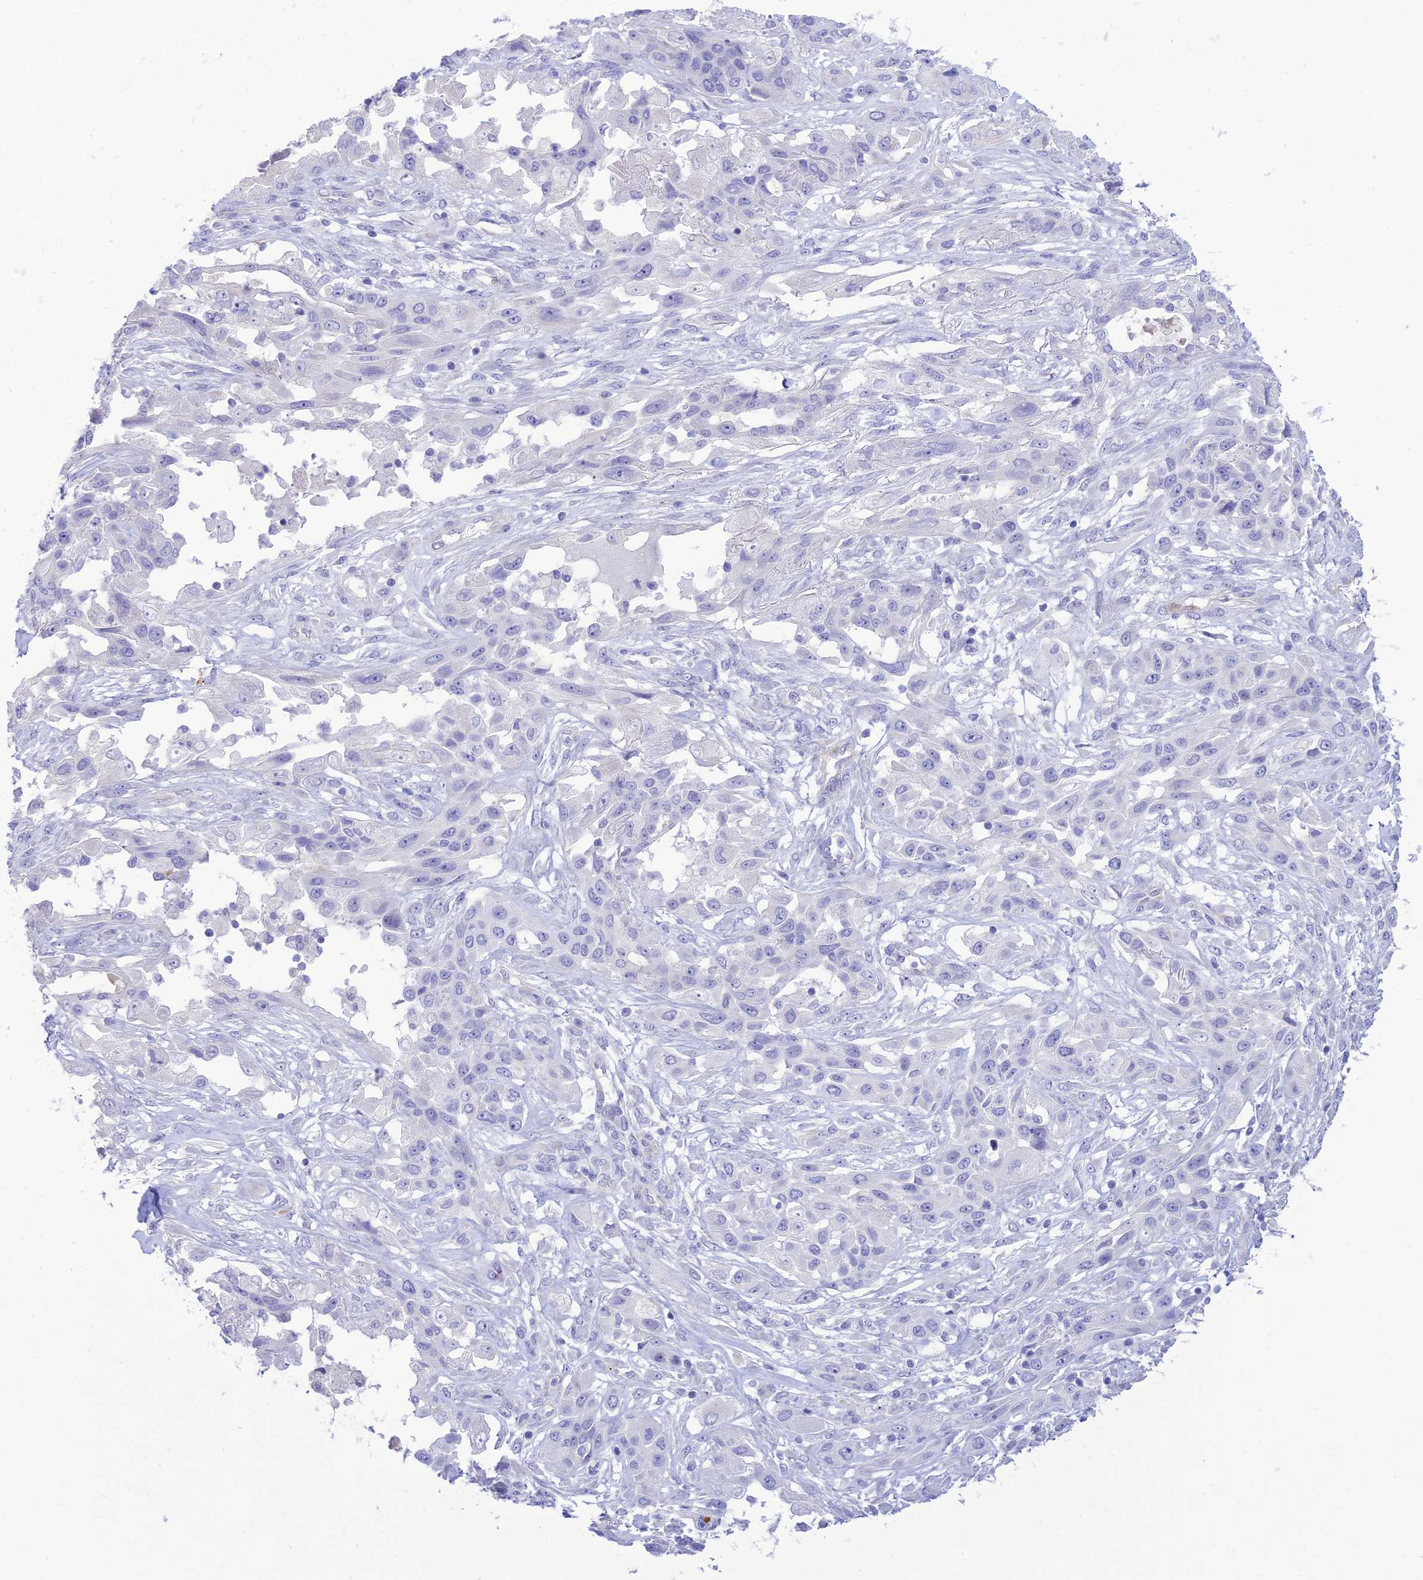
{"staining": {"intensity": "negative", "quantity": "none", "location": "none"}, "tissue": "lung cancer", "cell_type": "Tumor cells", "image_type": "cancer", "snomed": [{"axis": "morphology", "description": "Squamous cell carcinoma, NOS"}, {"axis": "topography", "description": "Lung"}], "caption": "Immunohistochemistry (IHC) histopathology image of neoplastic tissue: lung cancer stained with DAB (3,3'-diaminobenzidine) shows no significant protein positivity in tumor cells. (DAB (3,3'-diaminobenzidine) immunohistochemistry (IHC) with hematoxylin counter stain).", "gene": "DHDH", "patient": {"sex": "female", "age": 70}}